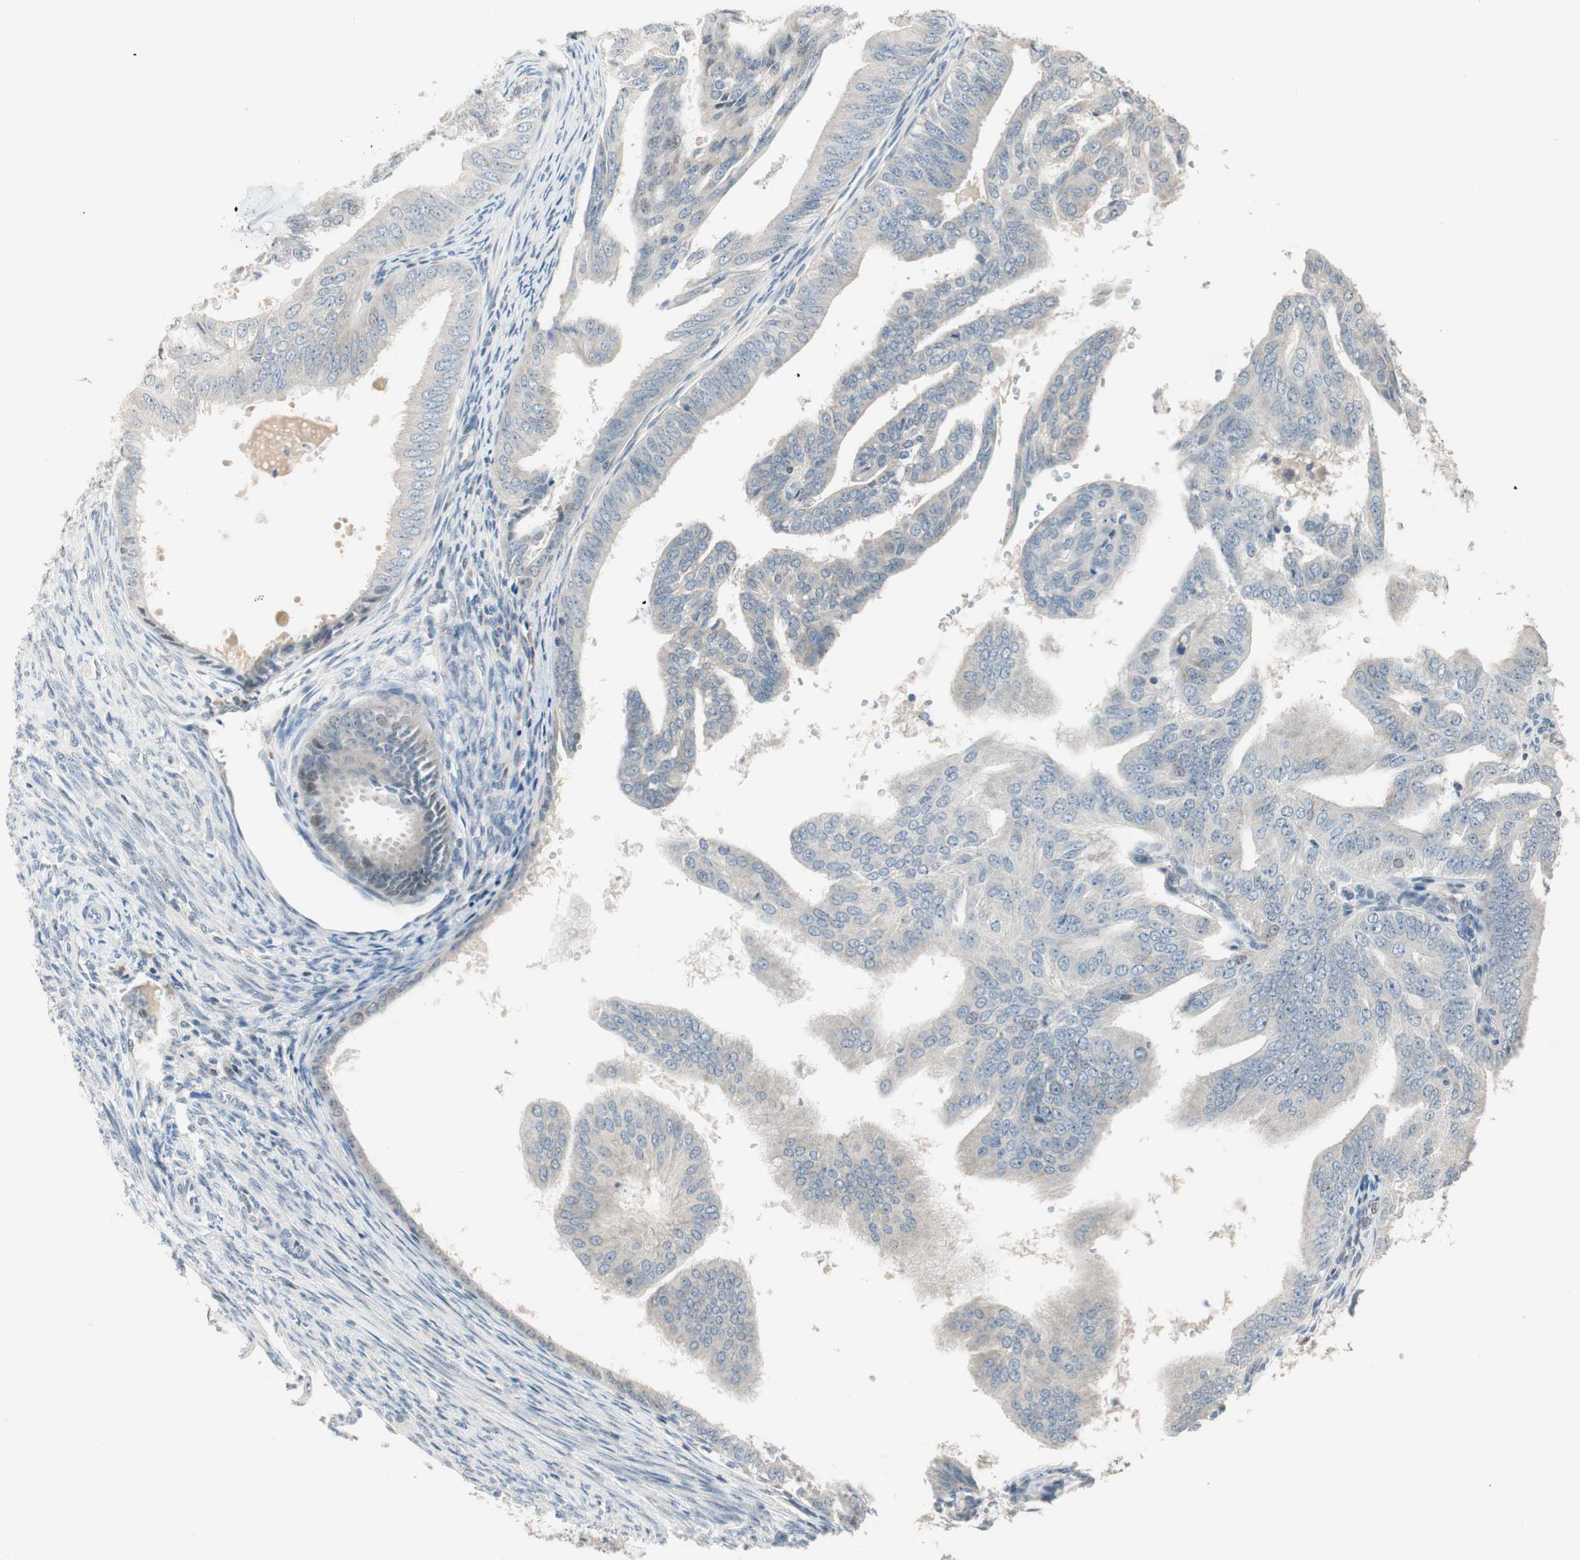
{"staining": {"intensity": "negative", "quantity": "none", "location": "none"}, "tissue": "endometrial cancer", "cell_type": "Tumor cells", "image_type": "cancer", "snomed": [{"axis": "morphology", "description": "Adenocarcinoma, NOS"}, {"axis": "topography", "description": "Endometrium"}], "caption": "Tumor cells show no significant expression in endometrial adenocarcinoma.", "gene": "PDZK1", "patient": {"sex": "female", "age": 58}}